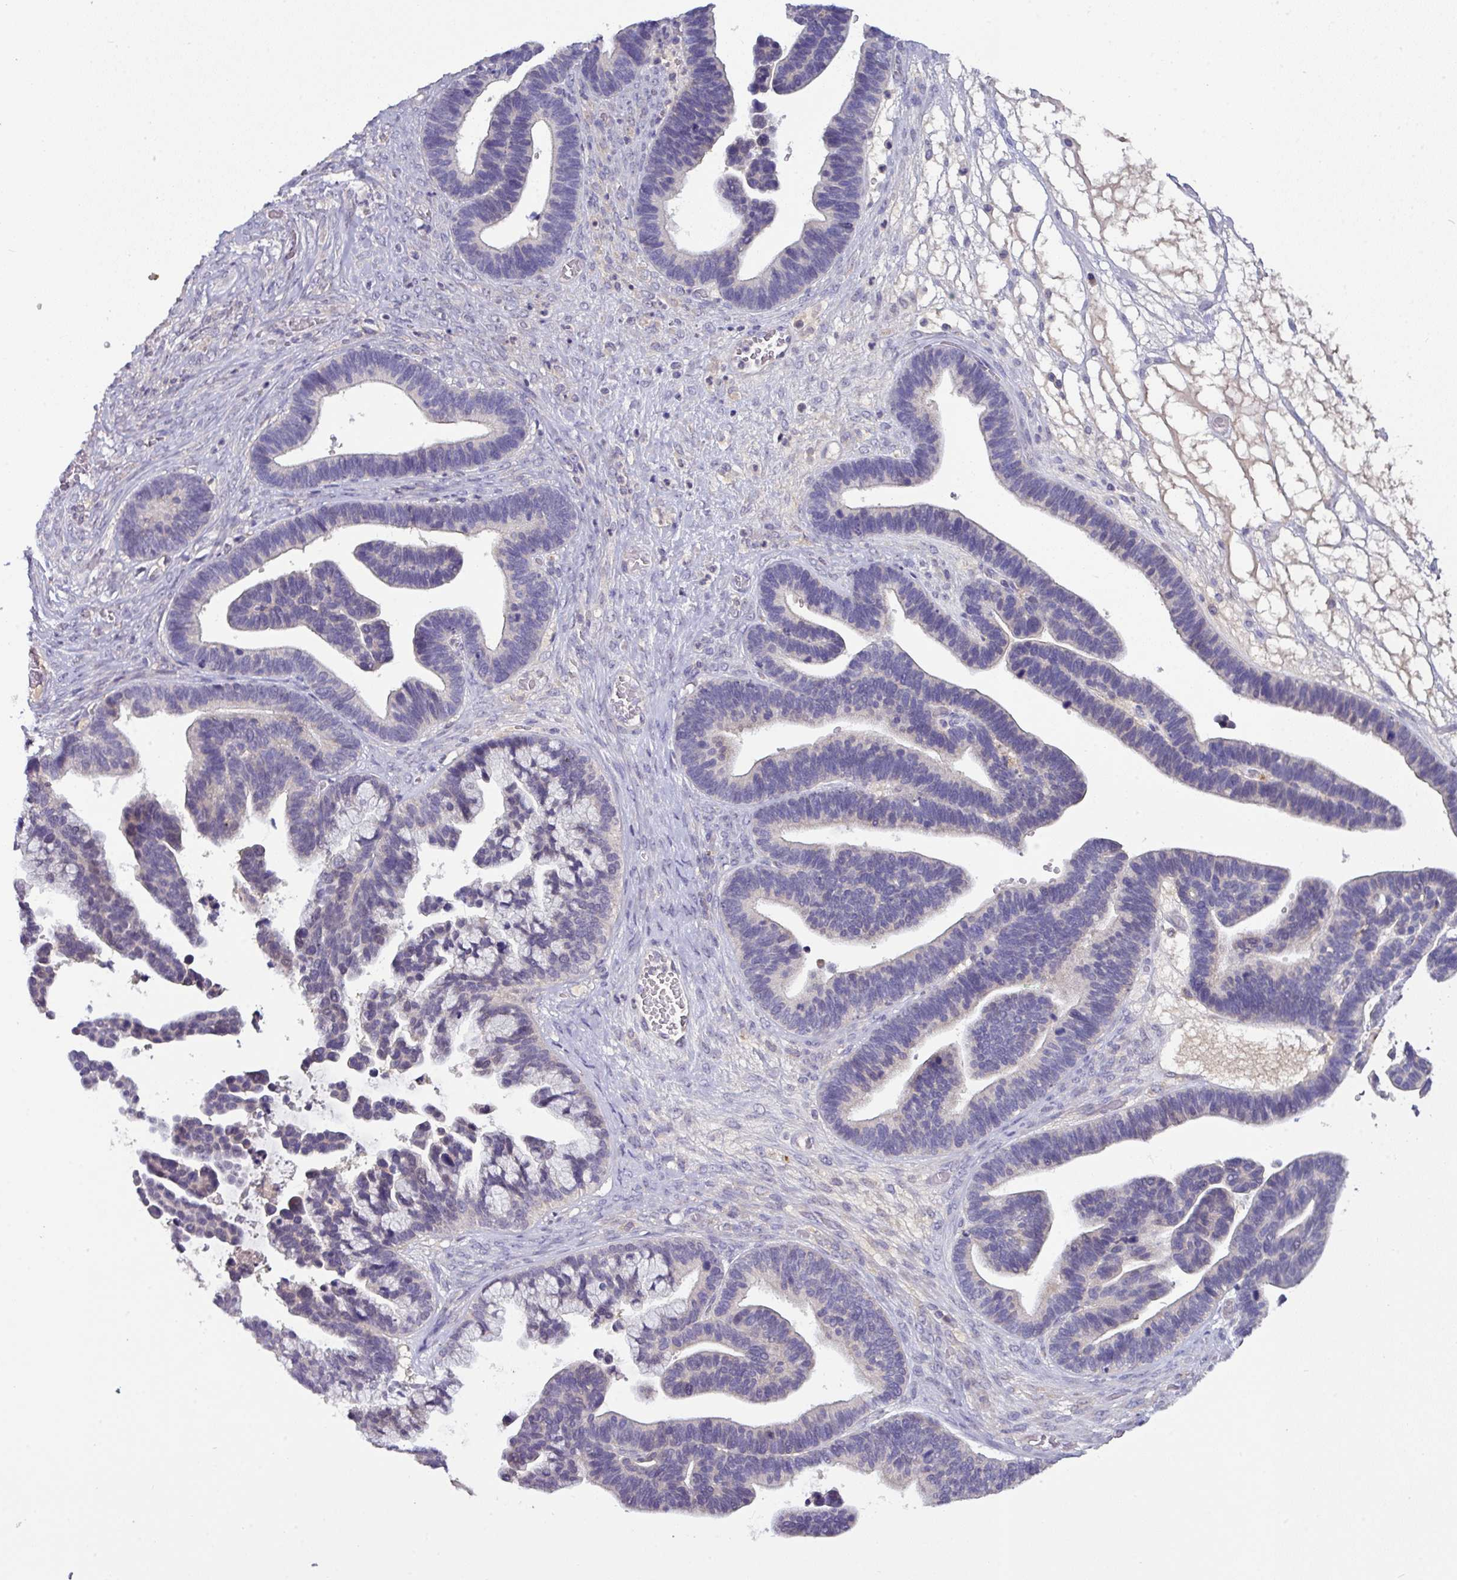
{"staining": {"intensity": "weak", "quantity": "<25%", "location": "cytoplasmic/membranous"}, "tissue": "ovarian cancer", "cell_type": "Tumor cells", "image_type": "cancer", "snomed": [{"axis": "morphology", "description": "Cystadenocarcinoma, serous, NOS"}, {"axis": "topography", "description": "Ovary"}], "caption": "Immunohistochemical staining of ovarian cancer (serous cystadenocarcinoma) demonstrates no significant positivity in tumor cells. The staining was performed using DAB to visualize the protein expression in brown, while the nuclei were stained in blue with hematoxylin (Magnification: 20x).", "gene": "AEBP2", "patient": {"sex": "female", "age": 56}}